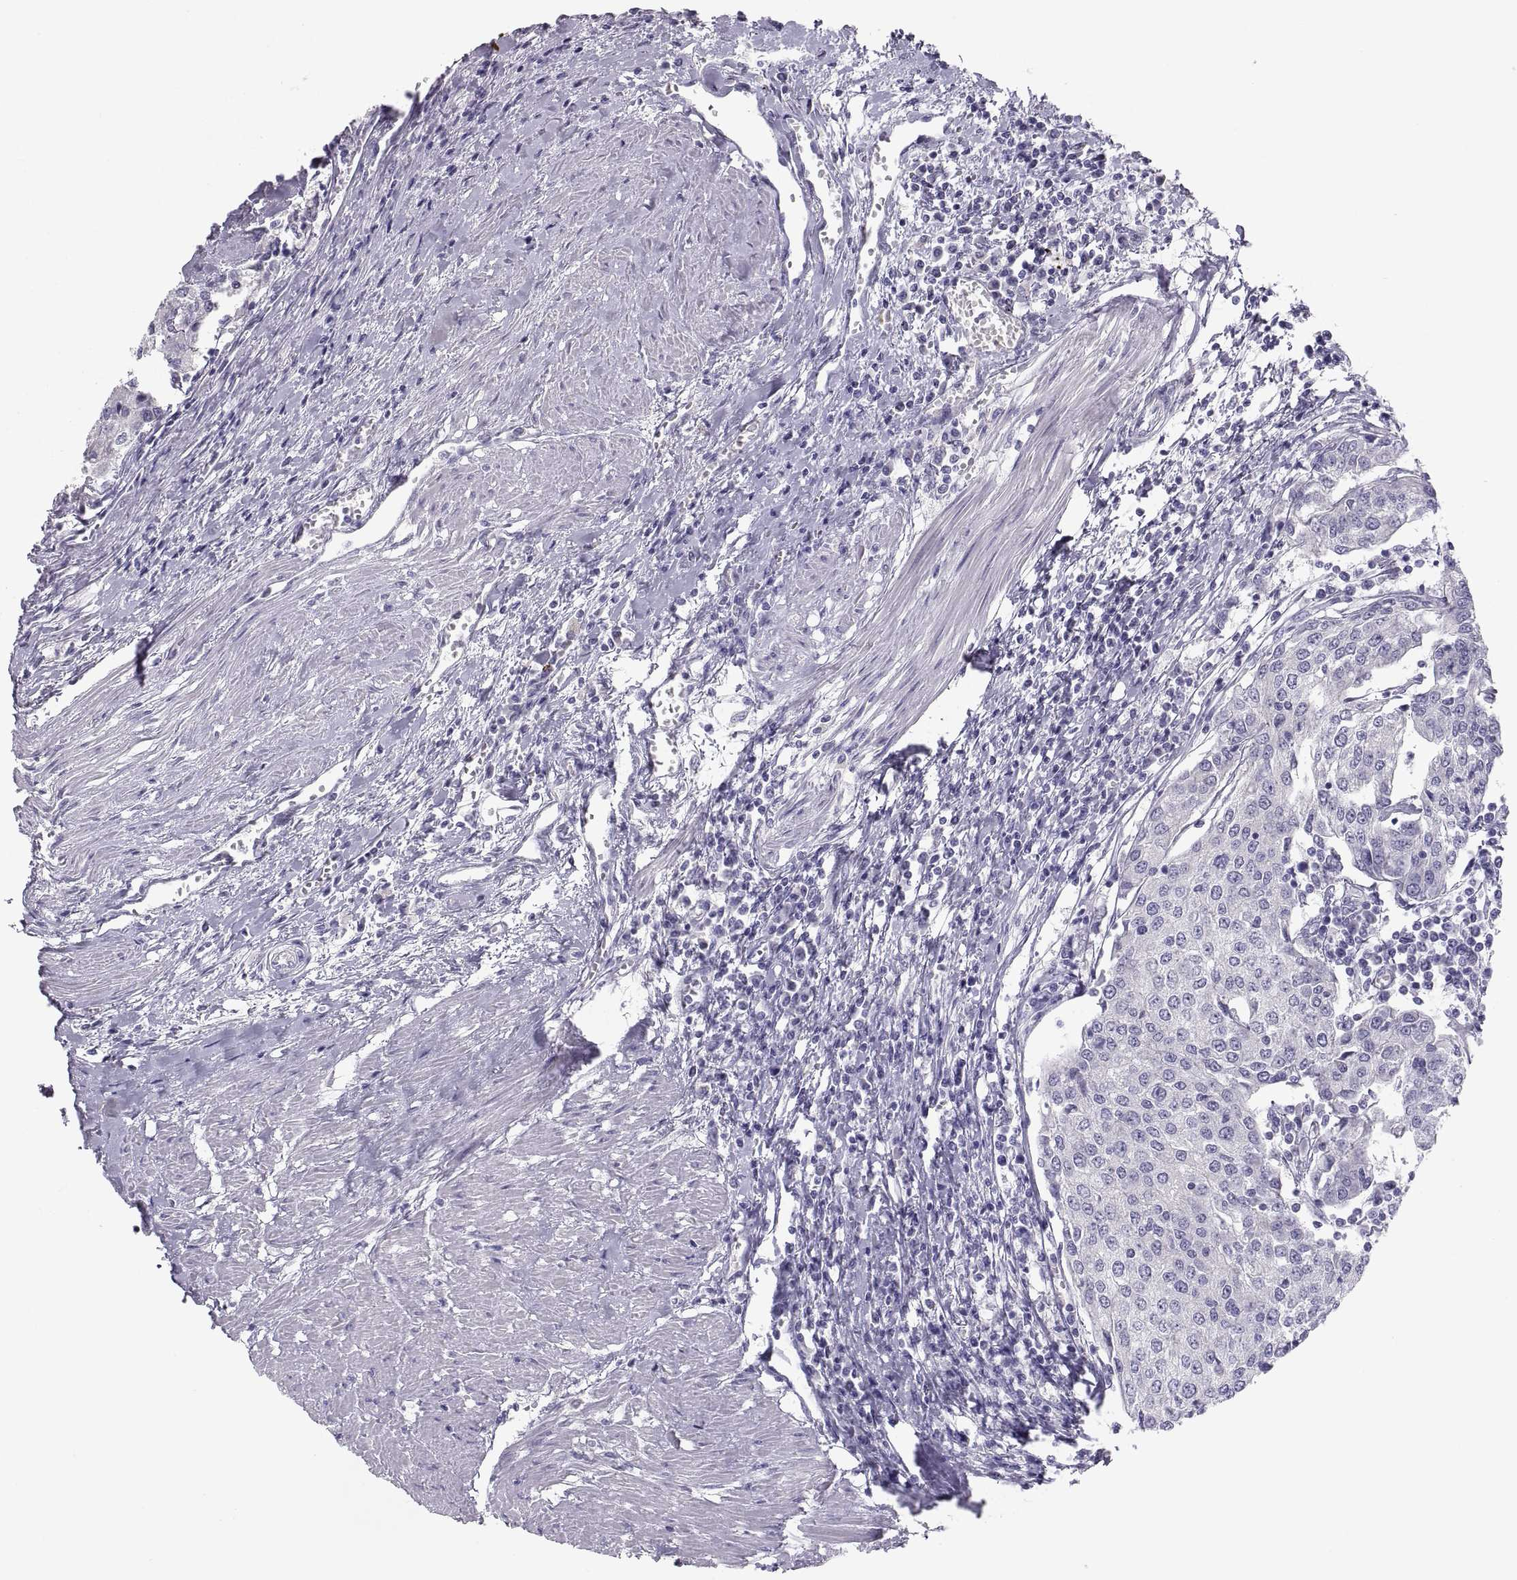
{"staining": {"intensity": "negative", "quantity": "none", "location": "none"}, "tissue": "urothelial cancer", "cell_type": "Tumor cells", "image_type": "cancer", "snomed": [{"axis": "morphology", "description": "Urothelial carcinoma, High grade"}, {"axis": "topography", "description": "Urinary bladder"}], "caption": "Immunohistochemistry (IHC) of human urothelial cancer exhibits no positivity in tumor cells.", "gene": "MAGEB2", "patient": {"sex": "female", "age": 85}}